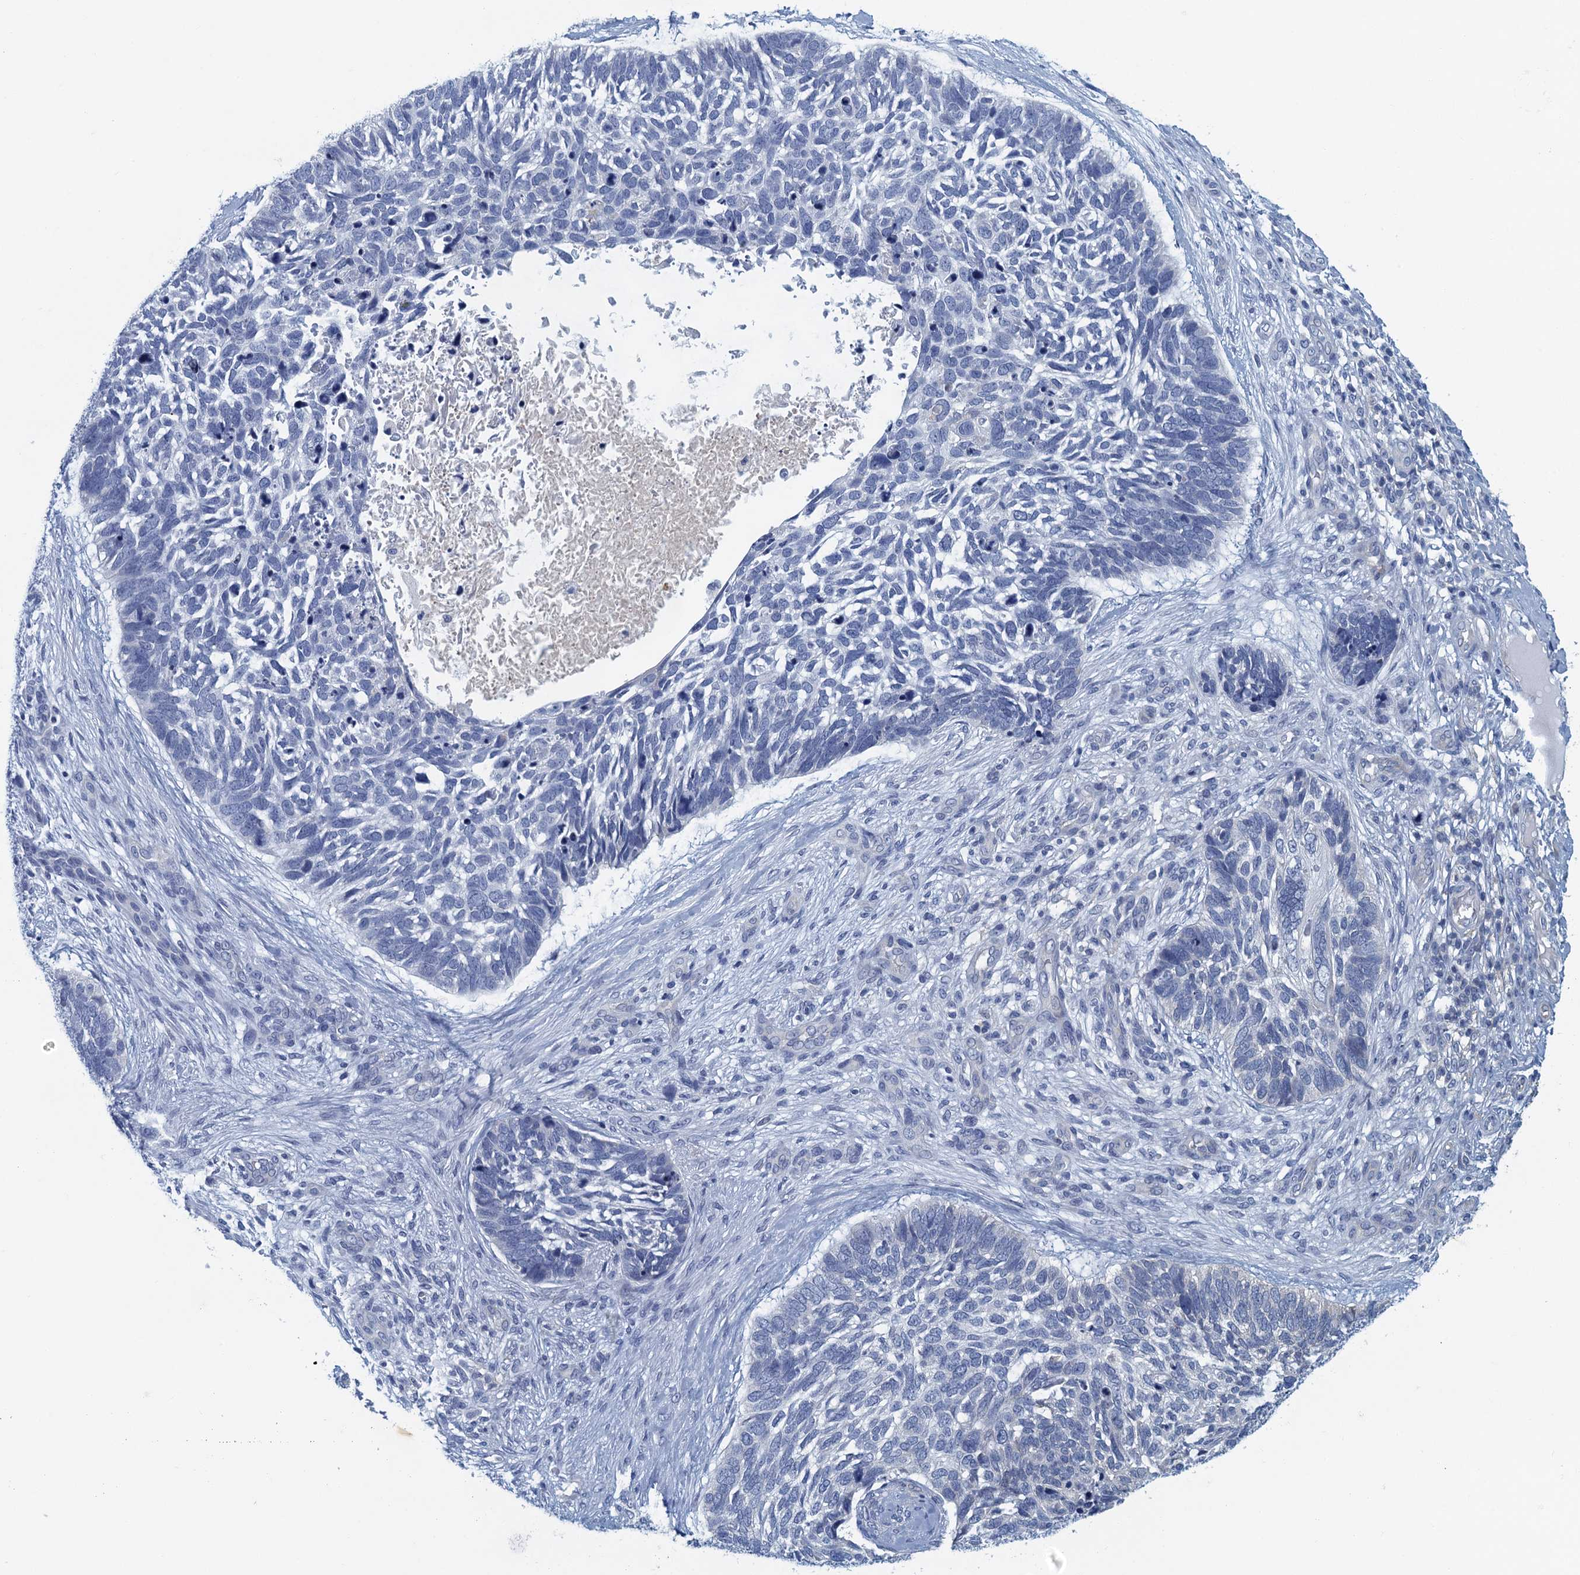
{"staining": {"intensity": "negative", "quantity": "none", "location": "none"}, "tissue": "skin cancer", "cell_type": "Tumor cells", "image_type": "cancer", "snomed": [{"axis": "morphology", "description": "Basal cell carcinoma"}, {"axis": "topography", "description": "Skin"}], "caption": "A high-resolution photomicrograph shows IHC staining of basal cell carcinoma (skin), which exhibits no significant expression in tumor cells. Nuclei are stained in blue.", "gene": "NCKAP1L", "patient": {"sex": "male", "age": 88}}